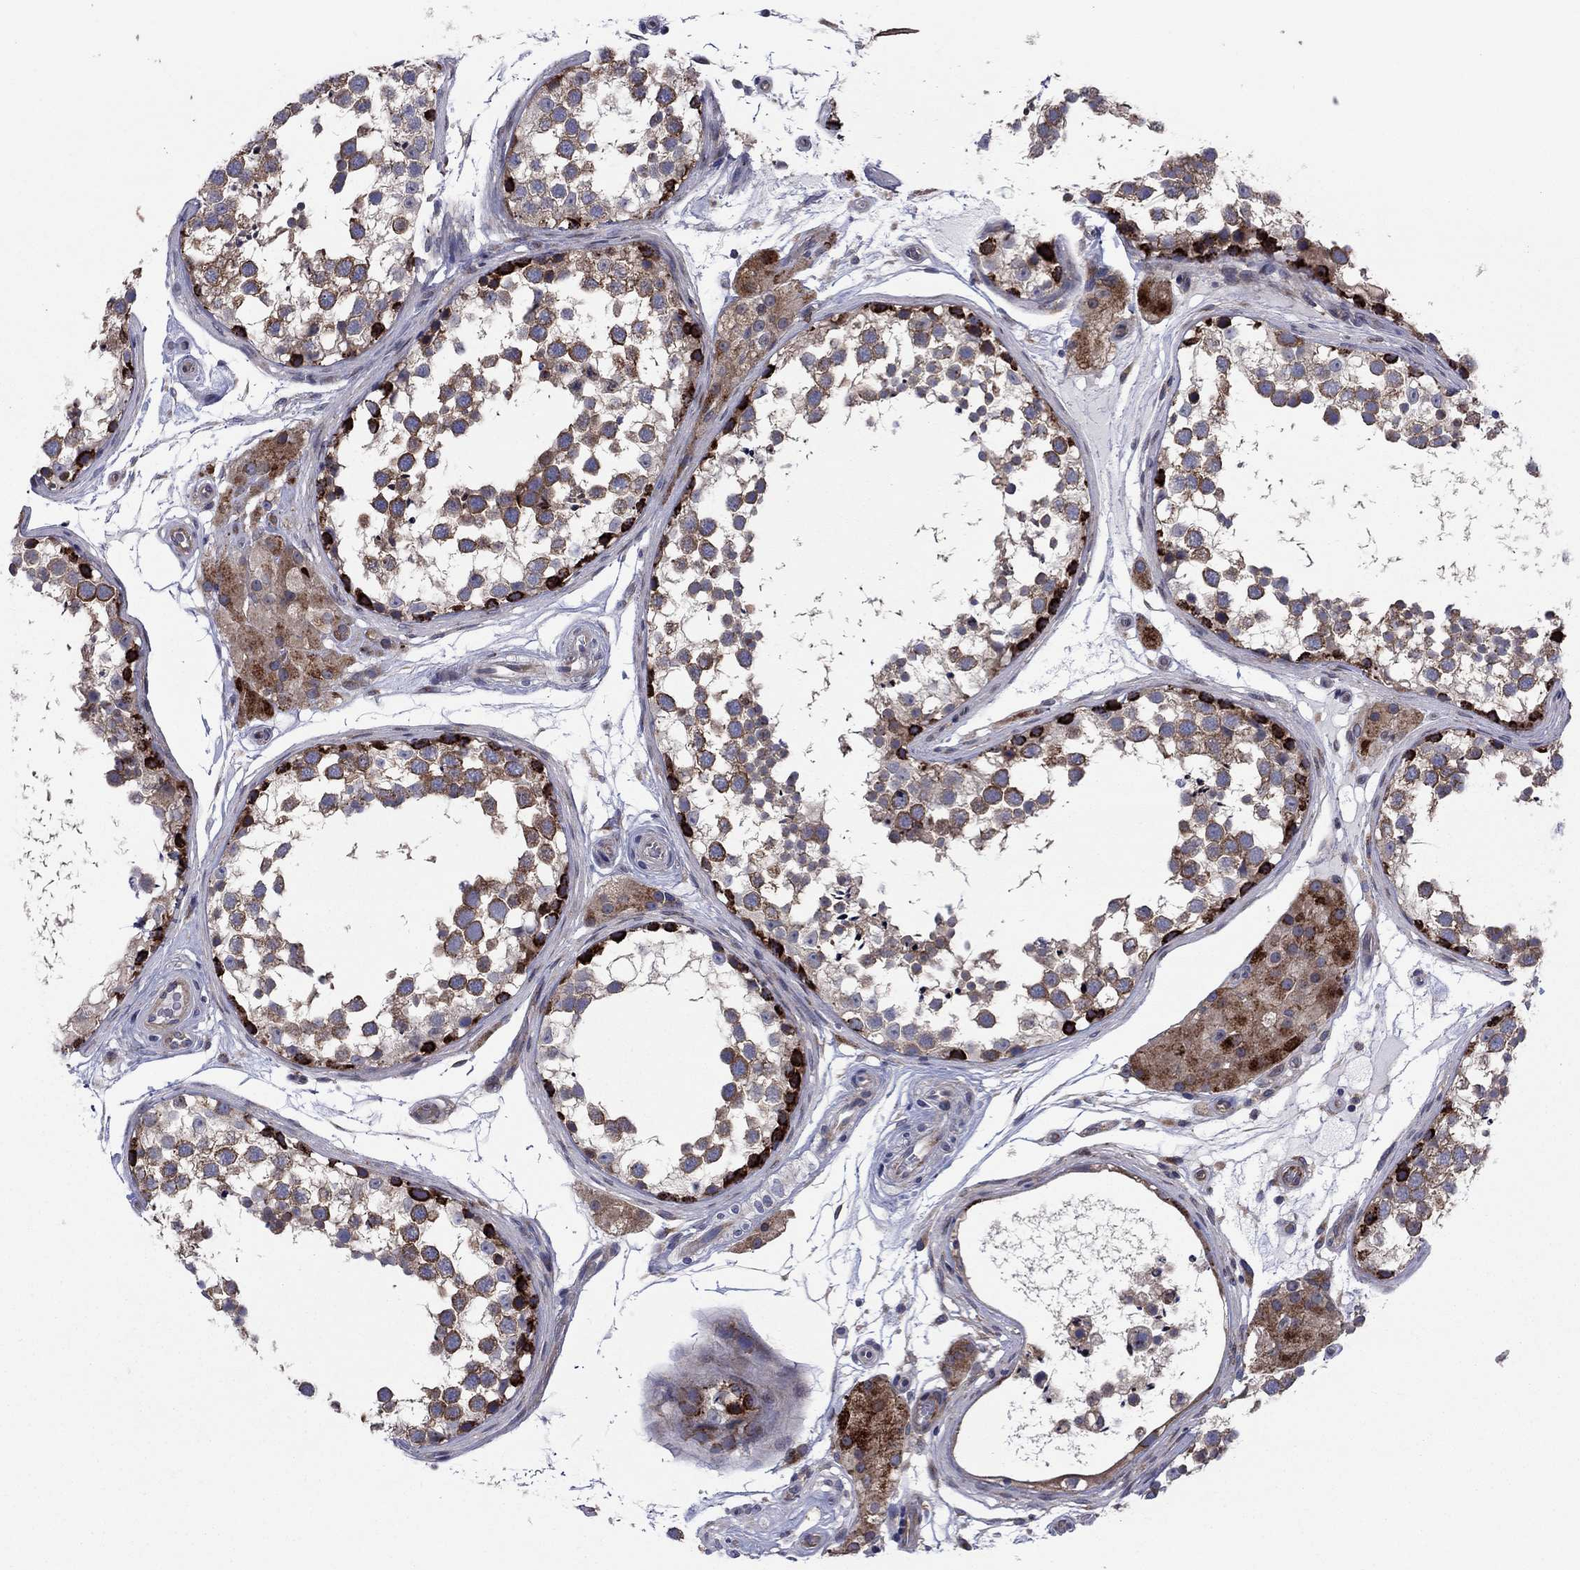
{"staining": {"intensity": "strong", "quantity": "<25%", "location": "cytoplasmic/membranous"}, "tissue": "testis", "cell_type": "Cells in seminiferous ducts", "image_type": "normal", "snomed": [{"axis": "morphology", "description": "Normal tissue, NOS"}, {"axis": "morphology", "description": "Seminoma, NOS"}, {"axis": "topography", "description": "Testis"}], "caption": "Strong cytoplasmic/membranous positivity for a protein is identified in approximately <25% of cells in seminiferous ducts of benign testis using IHC.", "gene": "GPR155", "patient": {"sex": "male", "age": 65}}